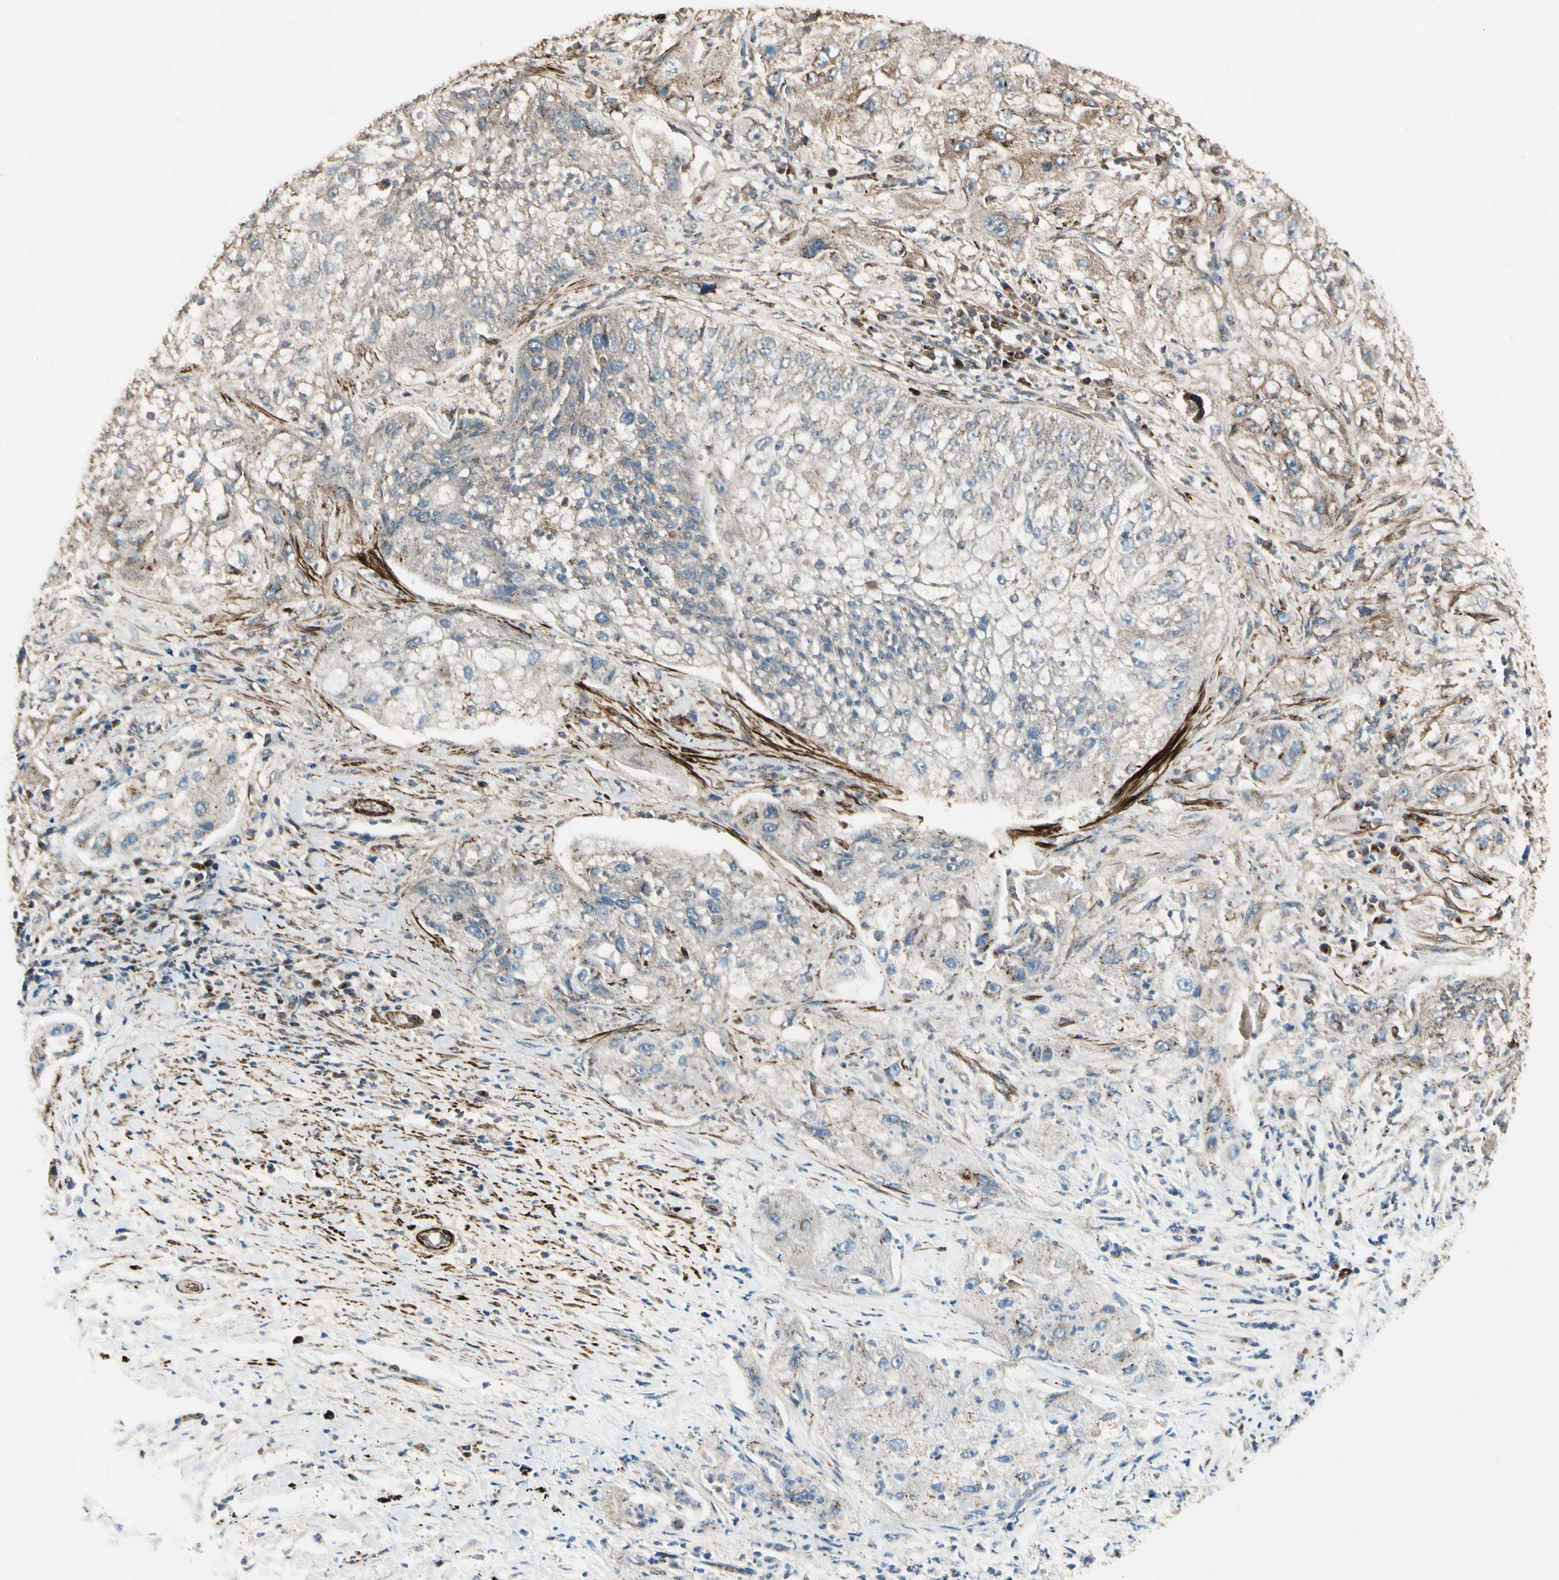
{"staining": {"intensity": "moderate", "quantity": "<25%", "location": "cytoplasmic/membranous"}, "tissue": "lung cancer", "cell_type": "Tumor cells", "image_type": "cancer", "snomed": [{"axis": "morphology", "description": "Inflammation, NOS"}, {"axis": "morphology", "description": "Squamous cell carcinoma, NOS"}, {"axis": "topography", "description": "Lymph node"}, {"axis": "topography", "description": "Soft tissue"}, {"axis": "topography", "description": "Lung"}], "caption": "Lung cancer (squamous cell carcinoma) was stained to show a protein in brown. There is low levels of moderate cytoplasmic/membranous expression in about <25% of tumor cells. The protein of interest is shown in brown color, while the nuclei are stained blue.", "gene": "GCK", "patient": {"sex": "male", "age": 66}}